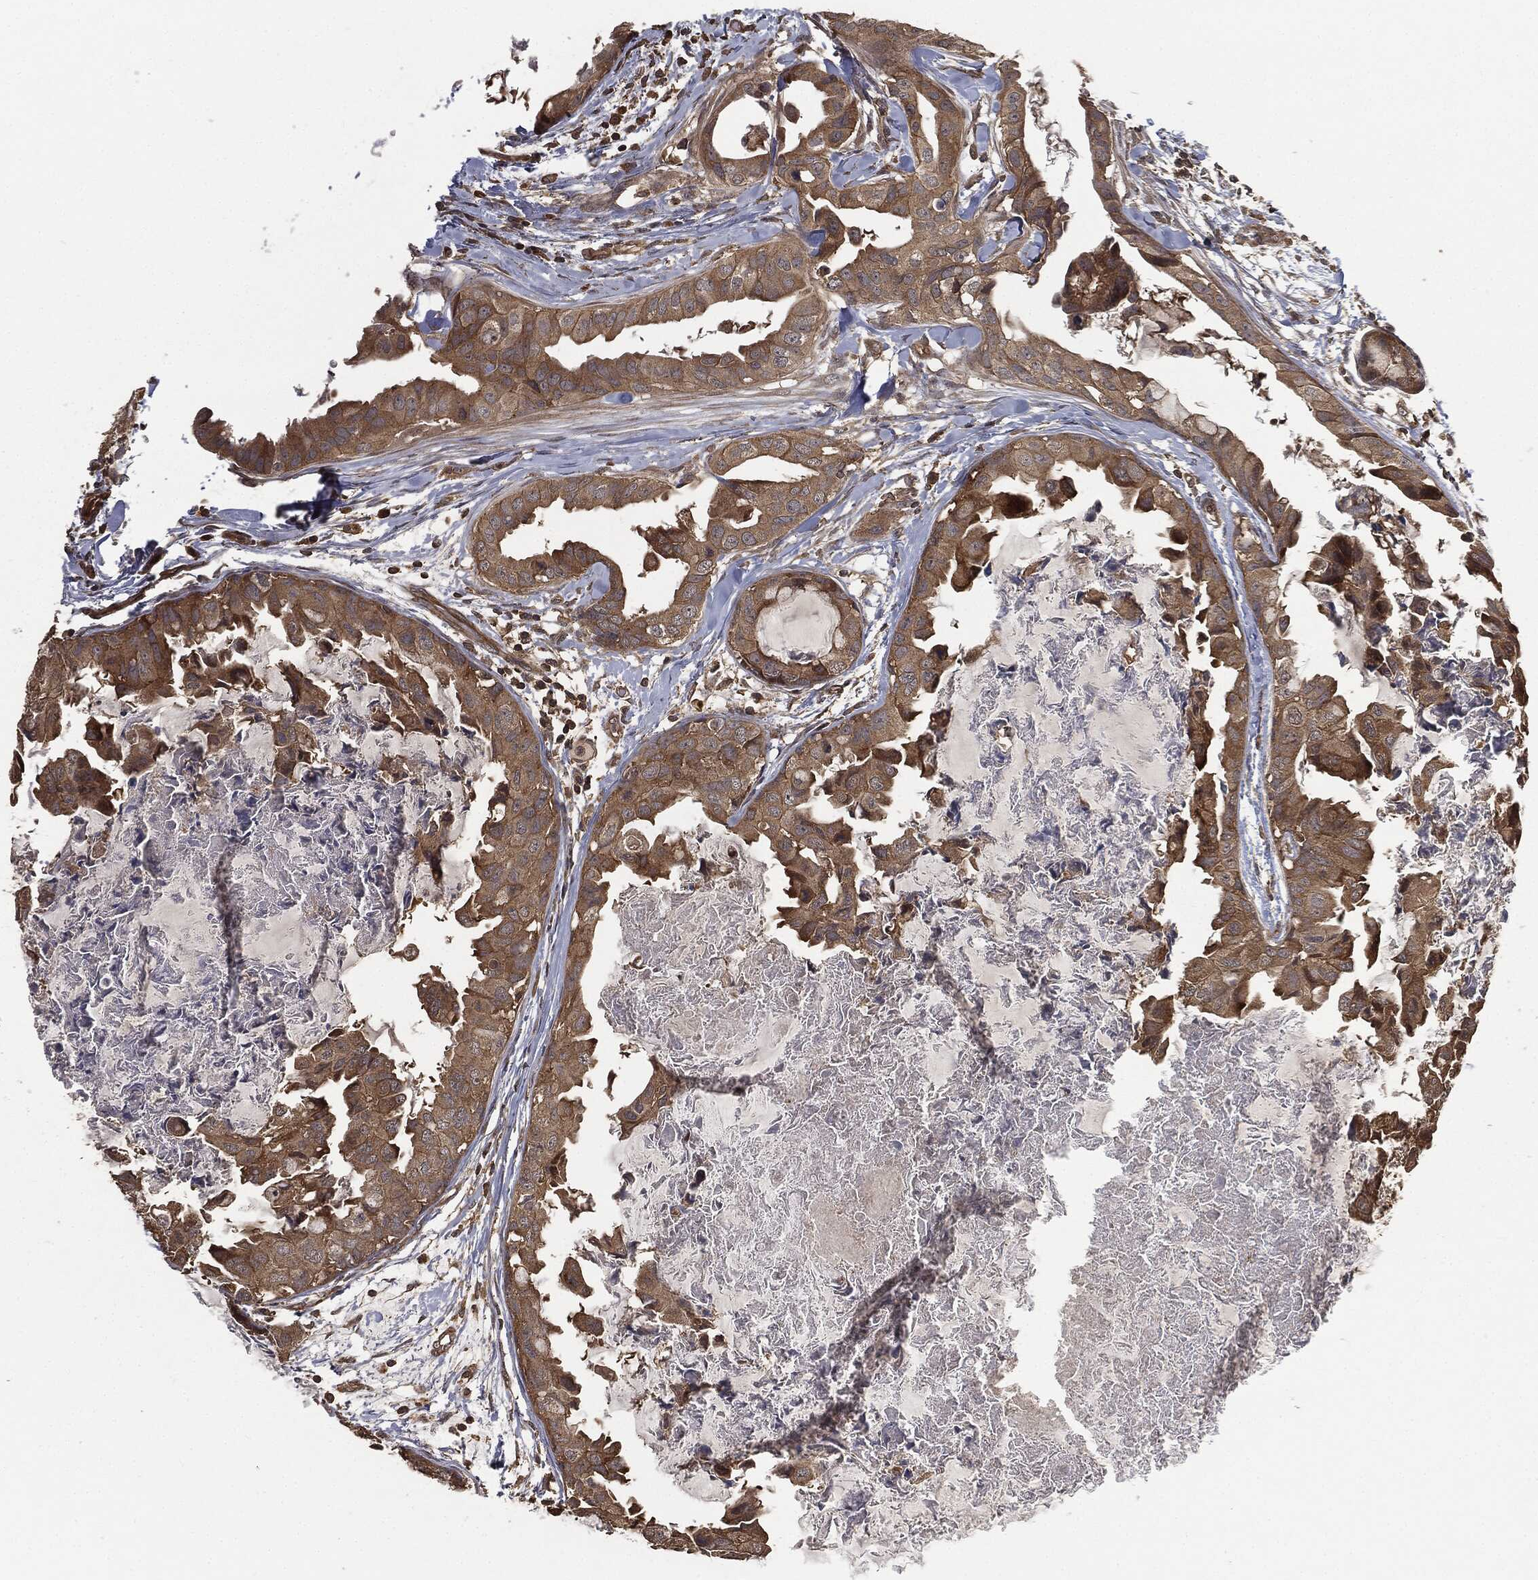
{"staining": {"intensity": "moderate", "quantity": ">75%", "location": "cytoplasmic/membranous"}, "tissue": "breast cancer", "cell_type": "Tumor cells", "image_type": "cancer", "snomed": [{"axis": "morphology", "description": "Normal tissue, NOS"}, {"axis": "morphology", "description": "Duct carcinoma"}, {"axis": "topography", "description": "Breast"}], "caption": "There is medium levels of moderate cytoplasmic/membranous expression in tumor cells of breast cancer, as demonstrated by immunohistochemical staining (brown color).", "gene": "ERBIN", "patient": {"sex": "female", "age": 40}}